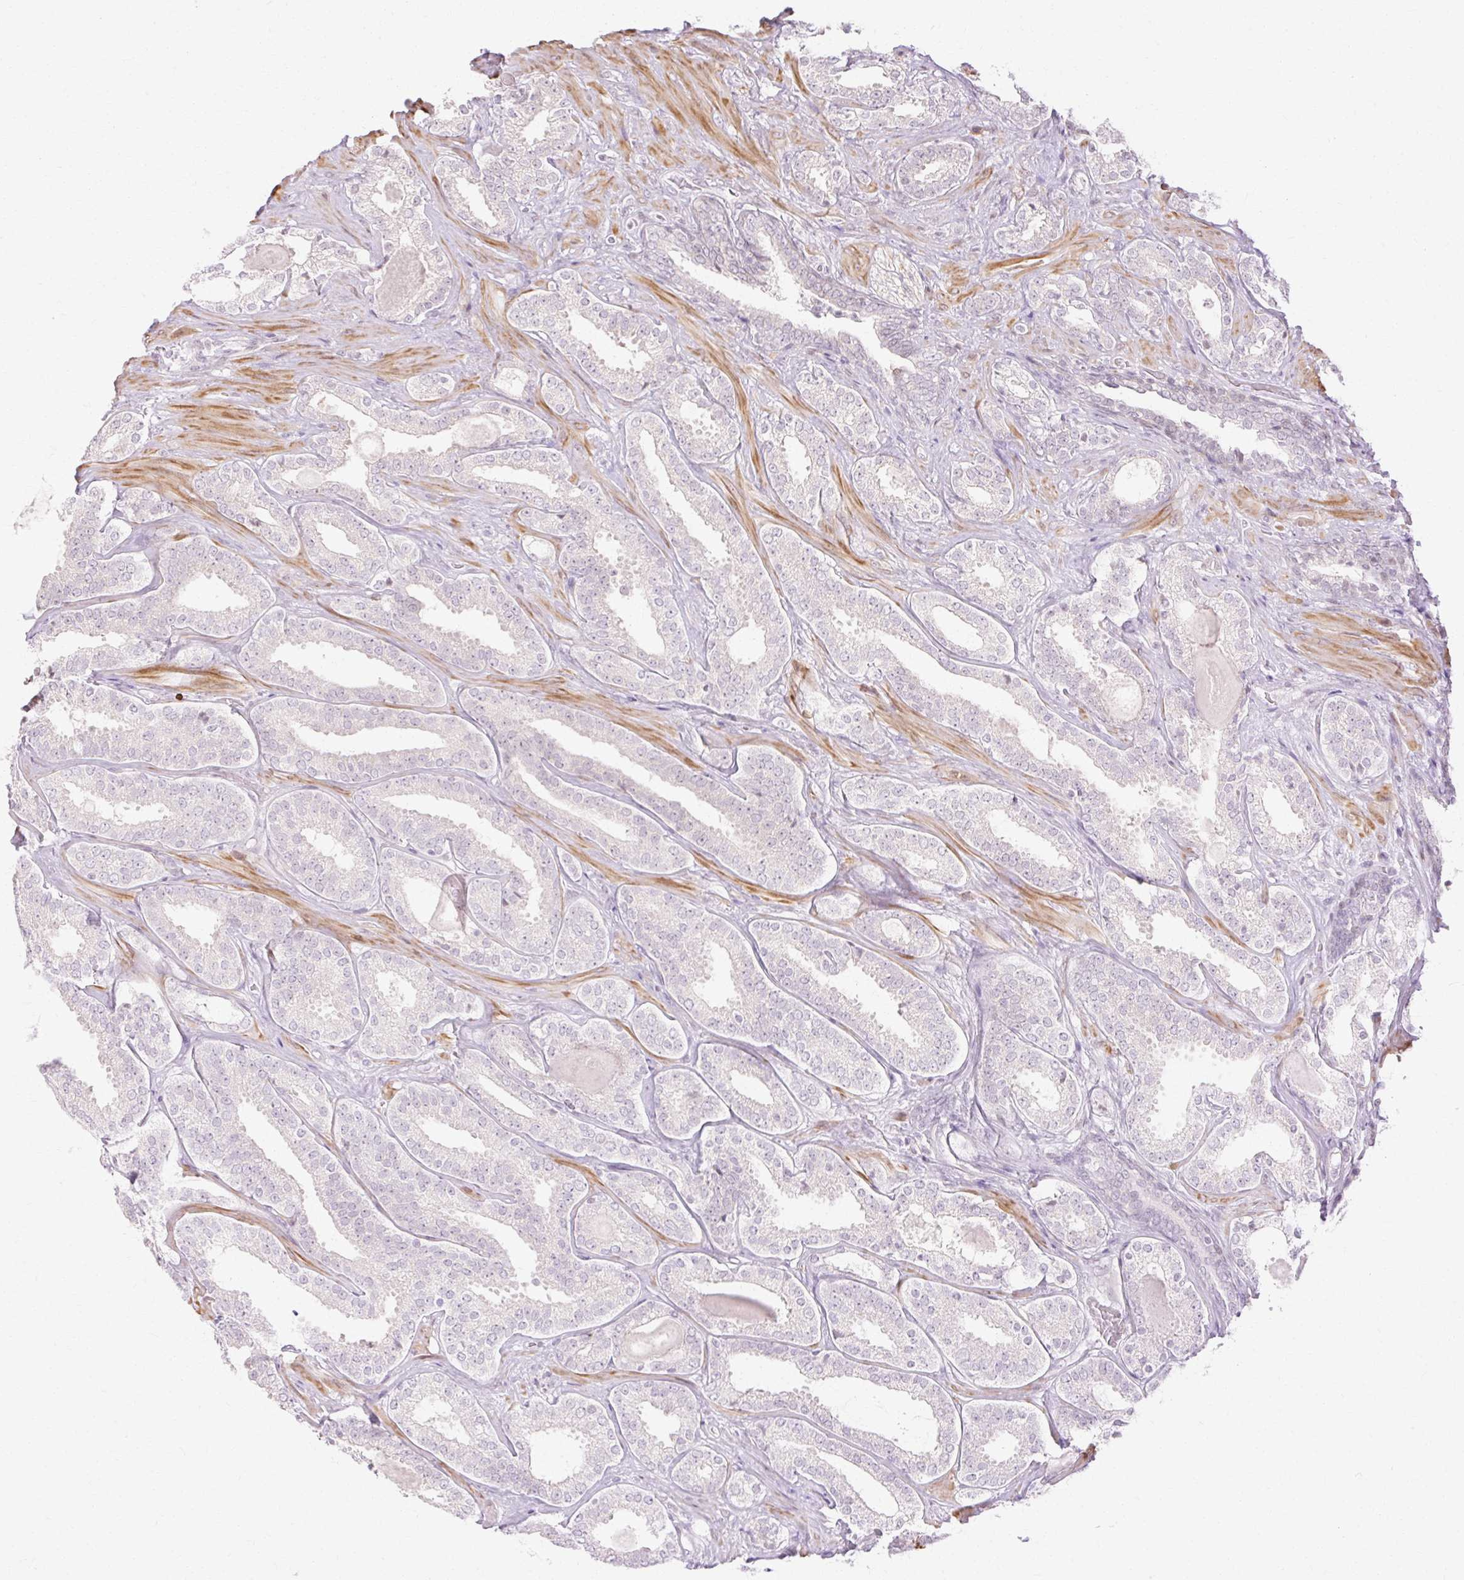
{"staining": {"intensity": "negative", "quantity": "none", "location": "none"}, "tissue": "prostate cancer", "cell_type": "Tumor cells", "image_type": "cancer", "snomed": [{"axis": "morphology", "description": "Adenocarcinoma, High grade"}, {"axis": "topography", "description": "Prostate"}], "caption": "High magnification brightfield microscopy of prostate cancer stained with DAB (brown) and counterstained with hematoxylin (blue): tumor cells show no significant expression.", "gene": "C3orf49", "patient": {"sex": "male", "age": 65}}